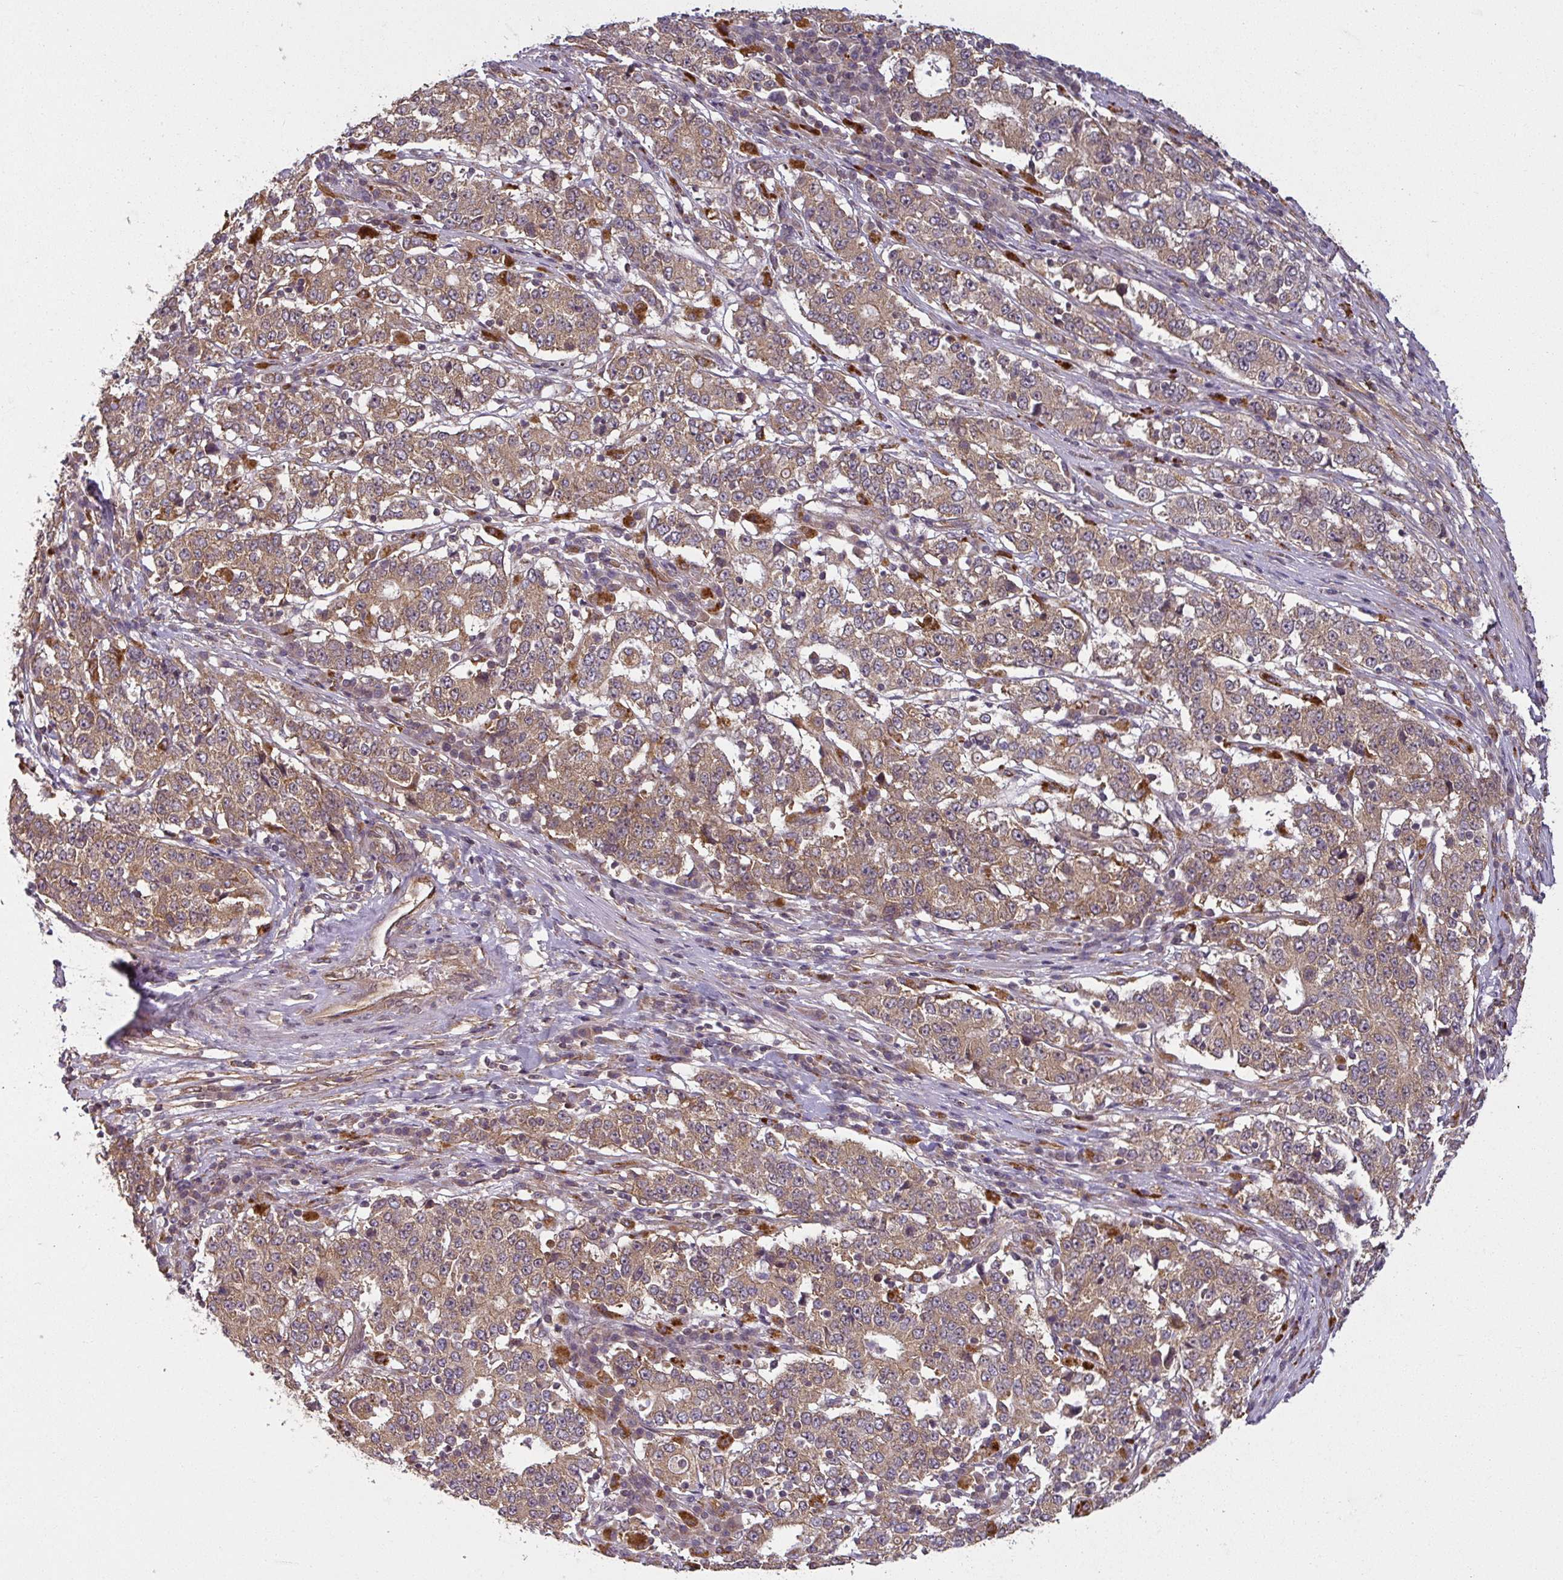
{"staining": {"intensity": "moderate", "quantity": ">75%", "location": "cytoplasmic/membranous"}, "tissue": "stomach cancer", "cell_type": "Tumor cells", "image_type": "cancer", "snomed": [{"axis": "morphology", "description": "Adenocarcinoma, NOS"}, {"axis": "topography", "description": "Stomach"}], "caption": "Protein expression analysis of human stomach cancer (adenocarcinoma) reveals moderate cytoplasmic/membranous expression in approximately >75% of tumor cells.", "gene": "DIMT1", "patient": {"sex": "male", "age": 59}}